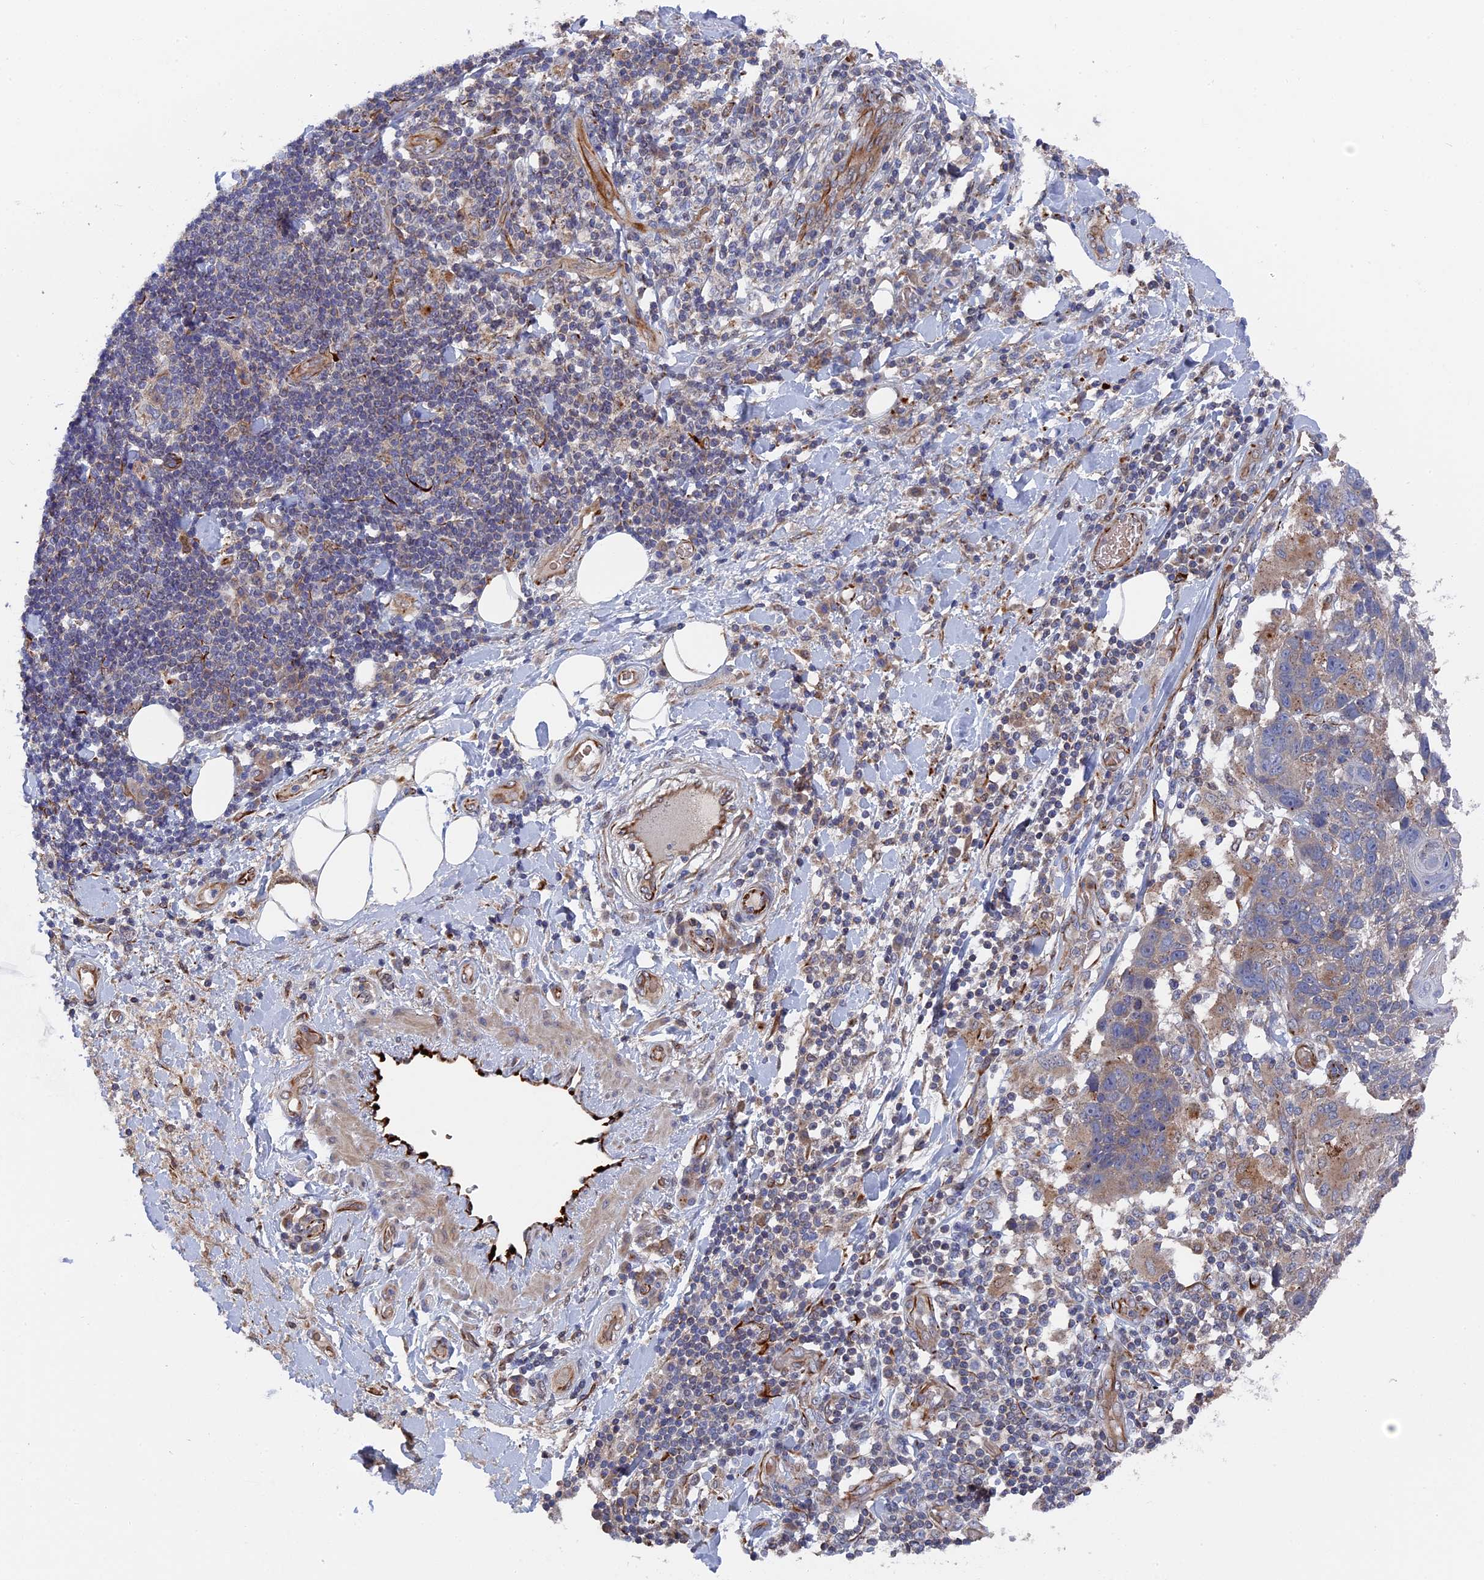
{"staining": {"intensity": "negative", "quantity": "none", "location": "none"}, "tissue": "adipose tissue", "cell_type": "Adipocytes", "image_type": "normal", "snomed": [{"axis": "morphology", "description": "Normal tissue, NOS"}, {"axis": "morphology", "description": "Squamous cell carcinoma, NOS"}, {"axis": "topography", "description": "Lymph node"}, {"axis": "topography", "description": "Bronchus"}, {"axis": "topography", "description": "Lung"}], "caption": "IHC of normal adipose tissue demonstrates no positivity in adipocytes. (DAB (3,3'-diaminobenzidine) immunohistochemistry, high magnification).", "gene": "SMG9", "patient": {"sex": "male", "age": 66}}